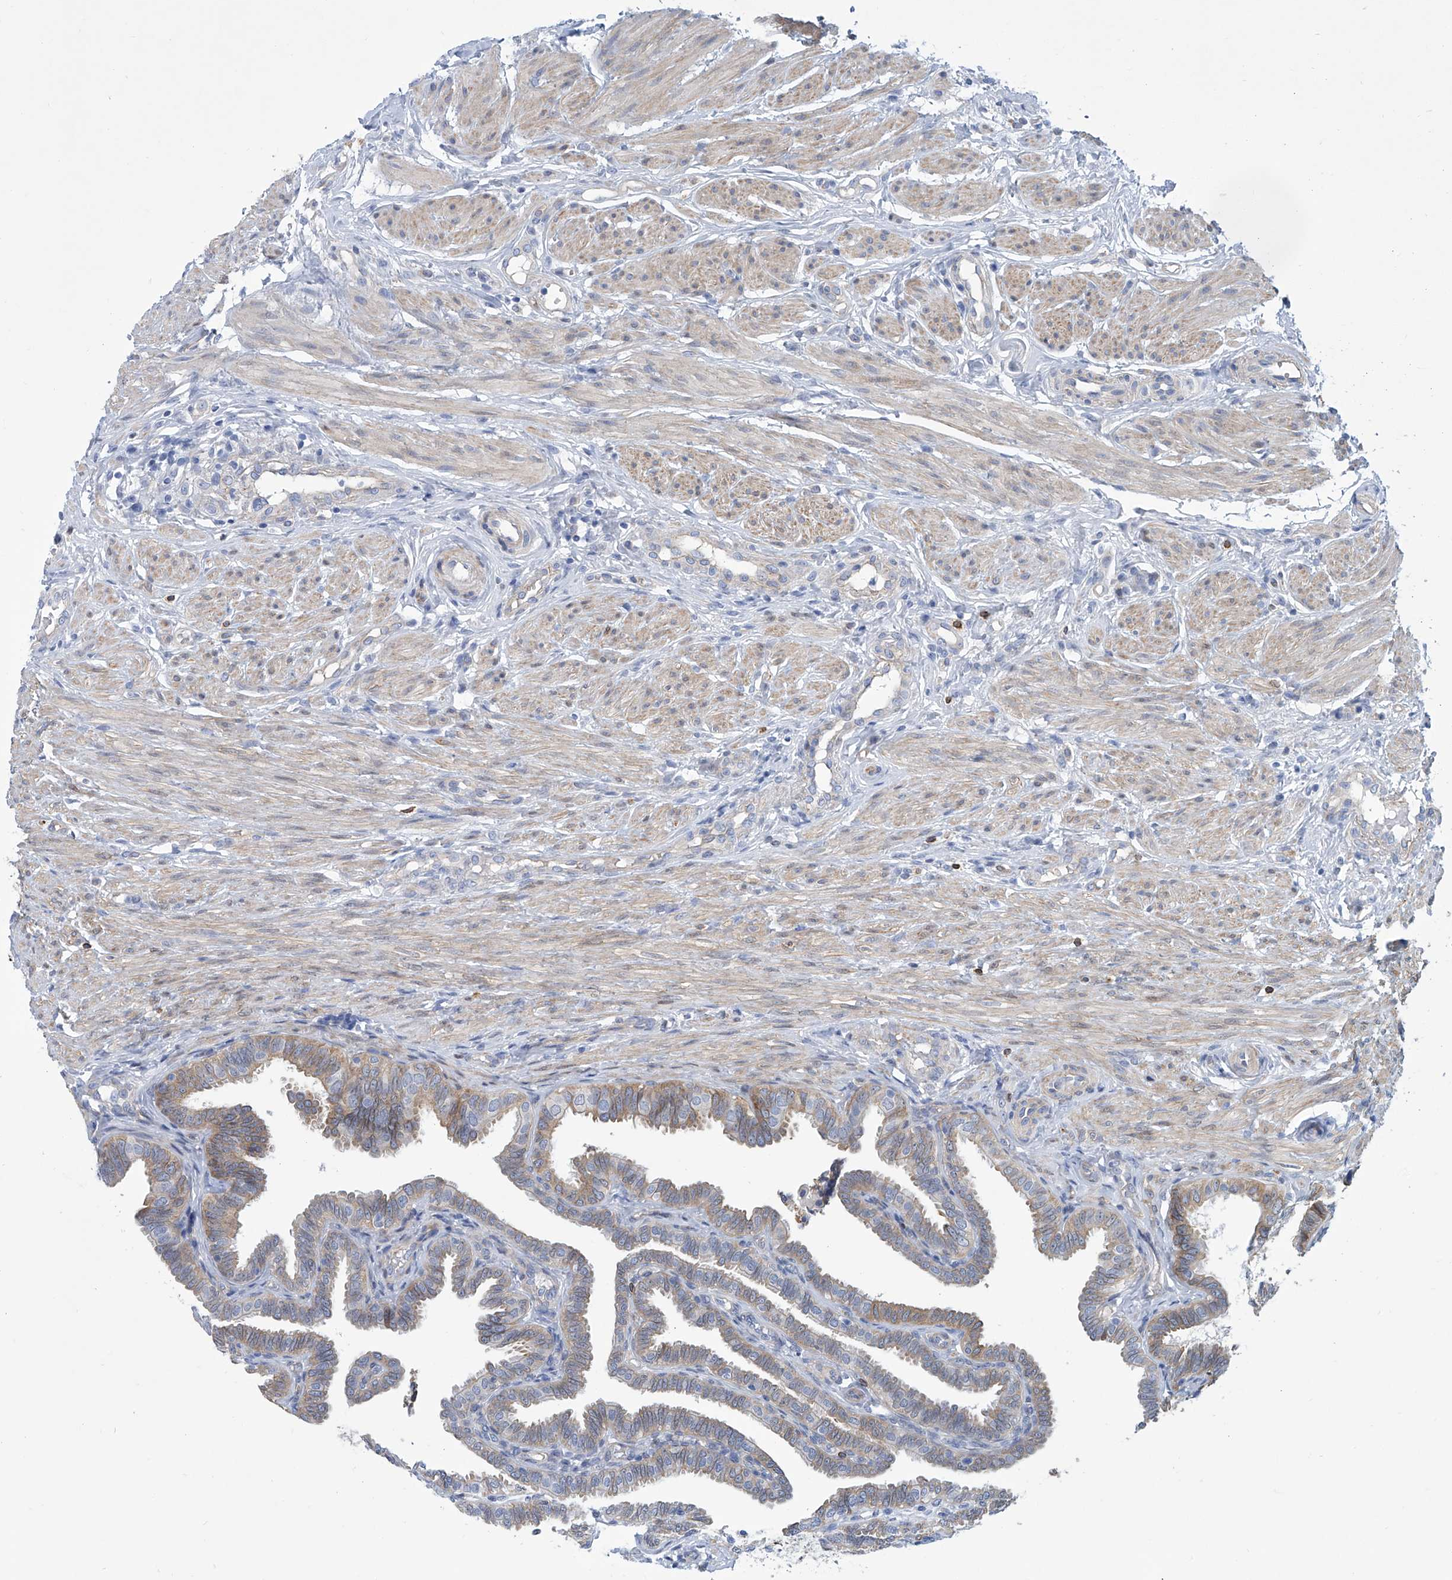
{"staining": {"intensity": "moderate", "quantity": "25%-75%", "location": "cytoplasmic/membranous"}, "tissue": "fallopian tube", "cell_type": "Glandular cells", "image_type": "normal", "snomed": [{"axis": "morphology", "description": "Normal tissue, NOS"}, {"axis": "topography", "description": "Fallopian tube"}], "caption": "Immunohistochemistry (IHC) histopathology image of benign human fallopian tube stained for a protein (brown), which reveals medium levels of moderate cytoplasmic/membranous expression in about 25%-75% of glandular cells.", "gene": "TNN", "patient": {"sex": "female", "age": 39}}